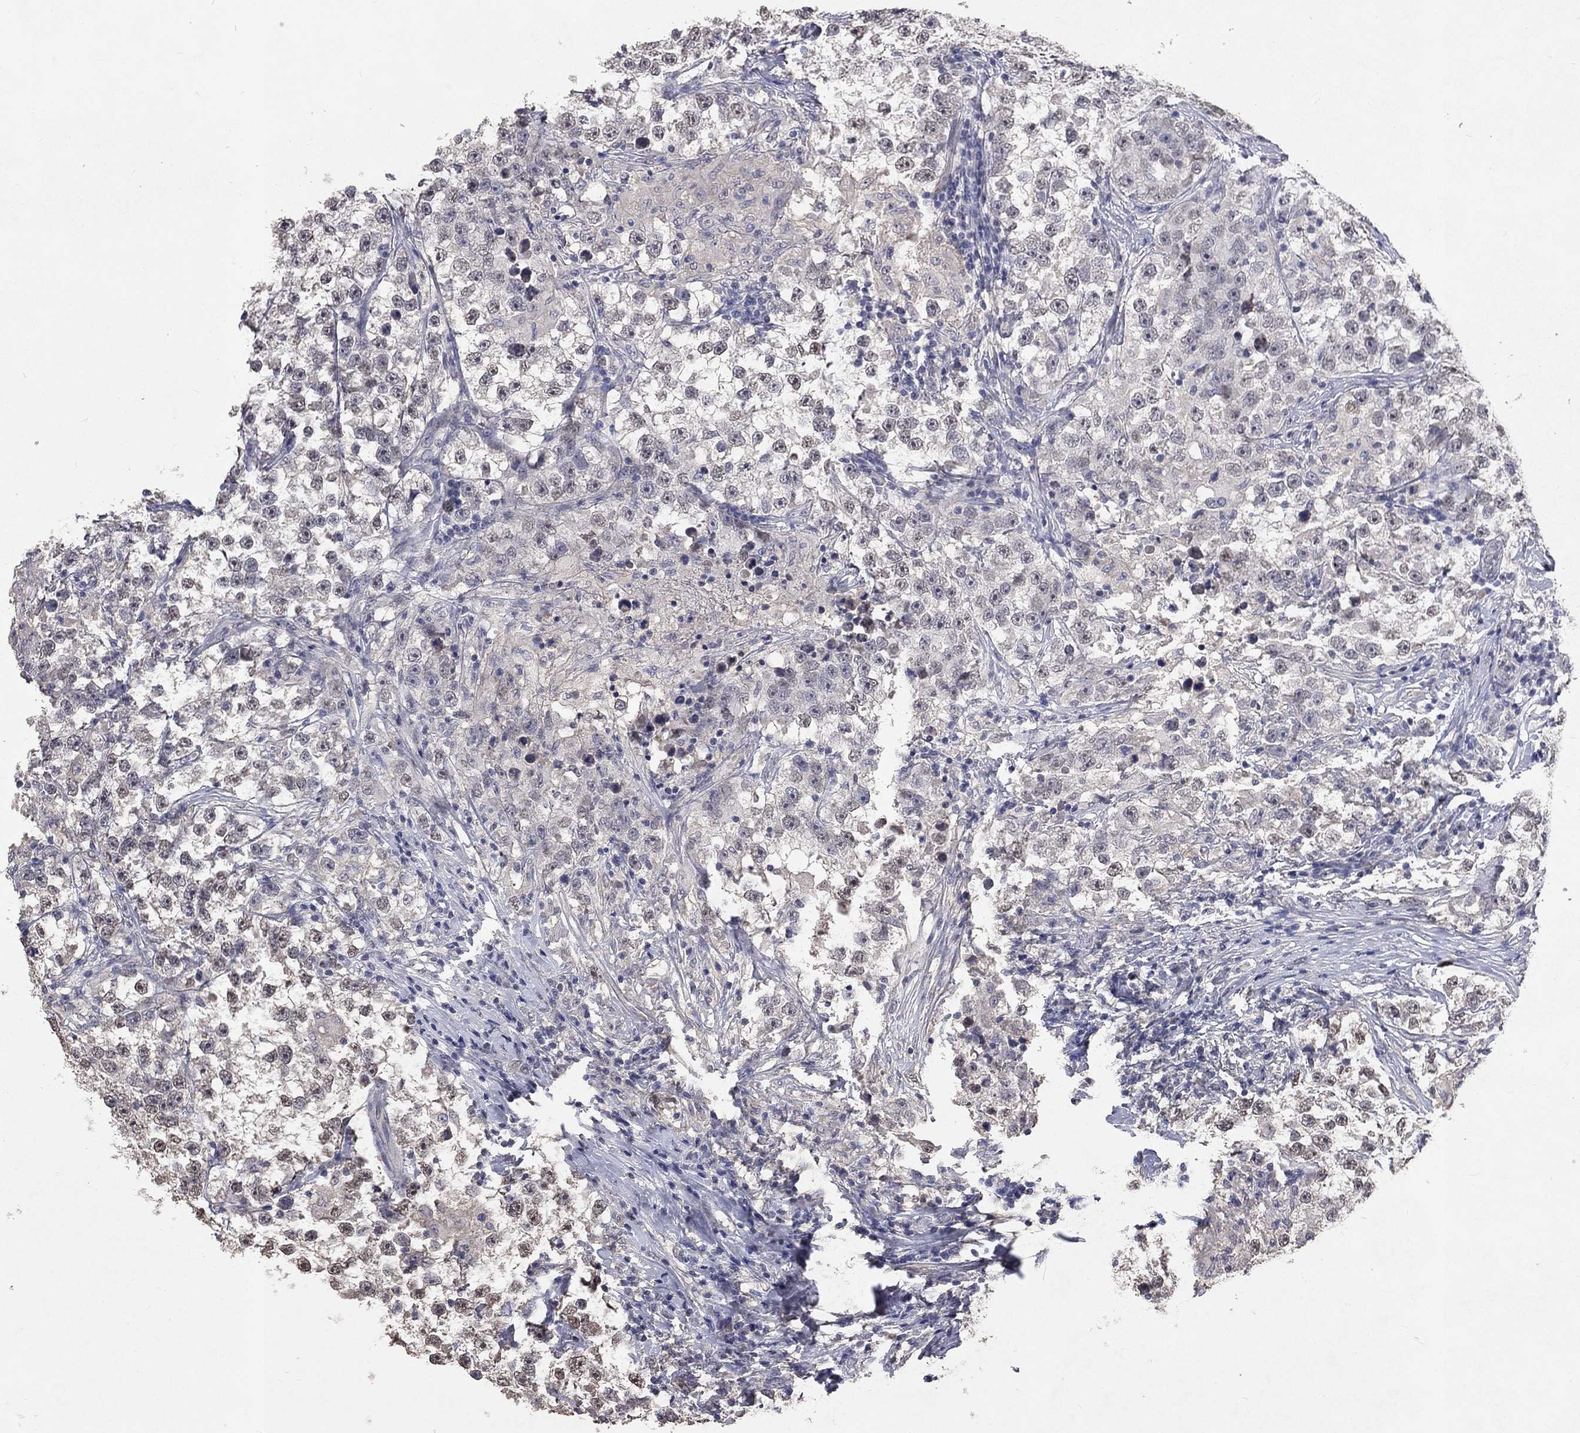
{"staining": {"intensity": "negative", "quantity": "none", "location": "none"}, "tissue": "testis cancer", "cell_type": "Tumor cells", "image_type": "cancer", "snomed": [{"axis": "morphology", "description": "Seminoma, NOS"}, {"axis": "topography", "description": "Testis"}], "caption": "IHC of testis cancer (seminoma) reveals no positivity in tumor cells.", "gene": "CHST5", "patient": {"sex": "male", "age": 46}}